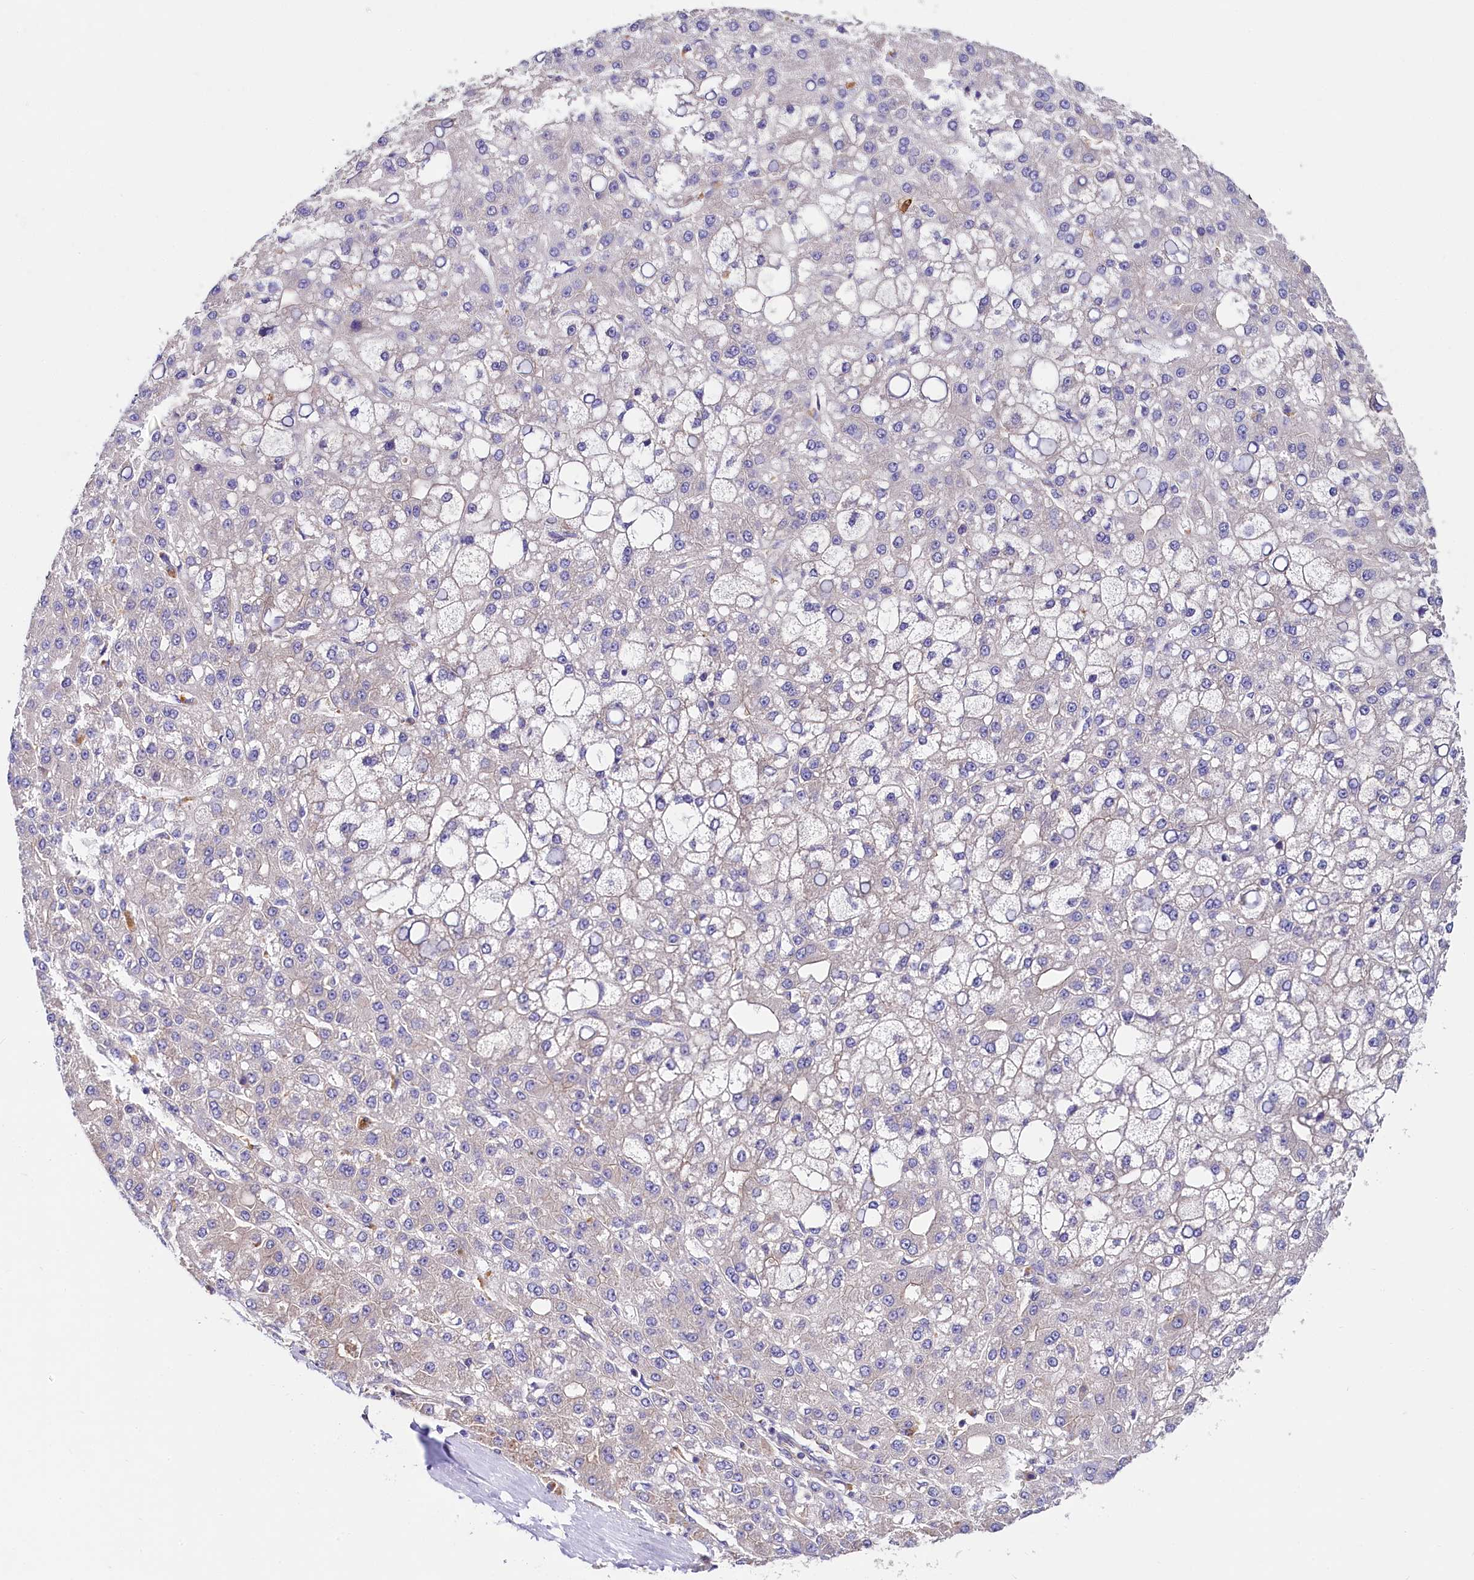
{"staining": {"intensity": "negative", "quantity": "none", "location": "none"}, "tissue": "liver cancer", "cell_type": "Tumor cells", "image_type": "cancer", "snomed": [{"axis": "morphology", "description": "Carcinoma, Hepatocellular, NOS"}, {"axis": "topography", "description": "Liver"}], "caption": "Photomicrograph shows no significant protein staining in tumor cells of hepatocellular carcinoma (liver).", "gene": "QARS1", "patient": {"sex": "male", "age": 67}}